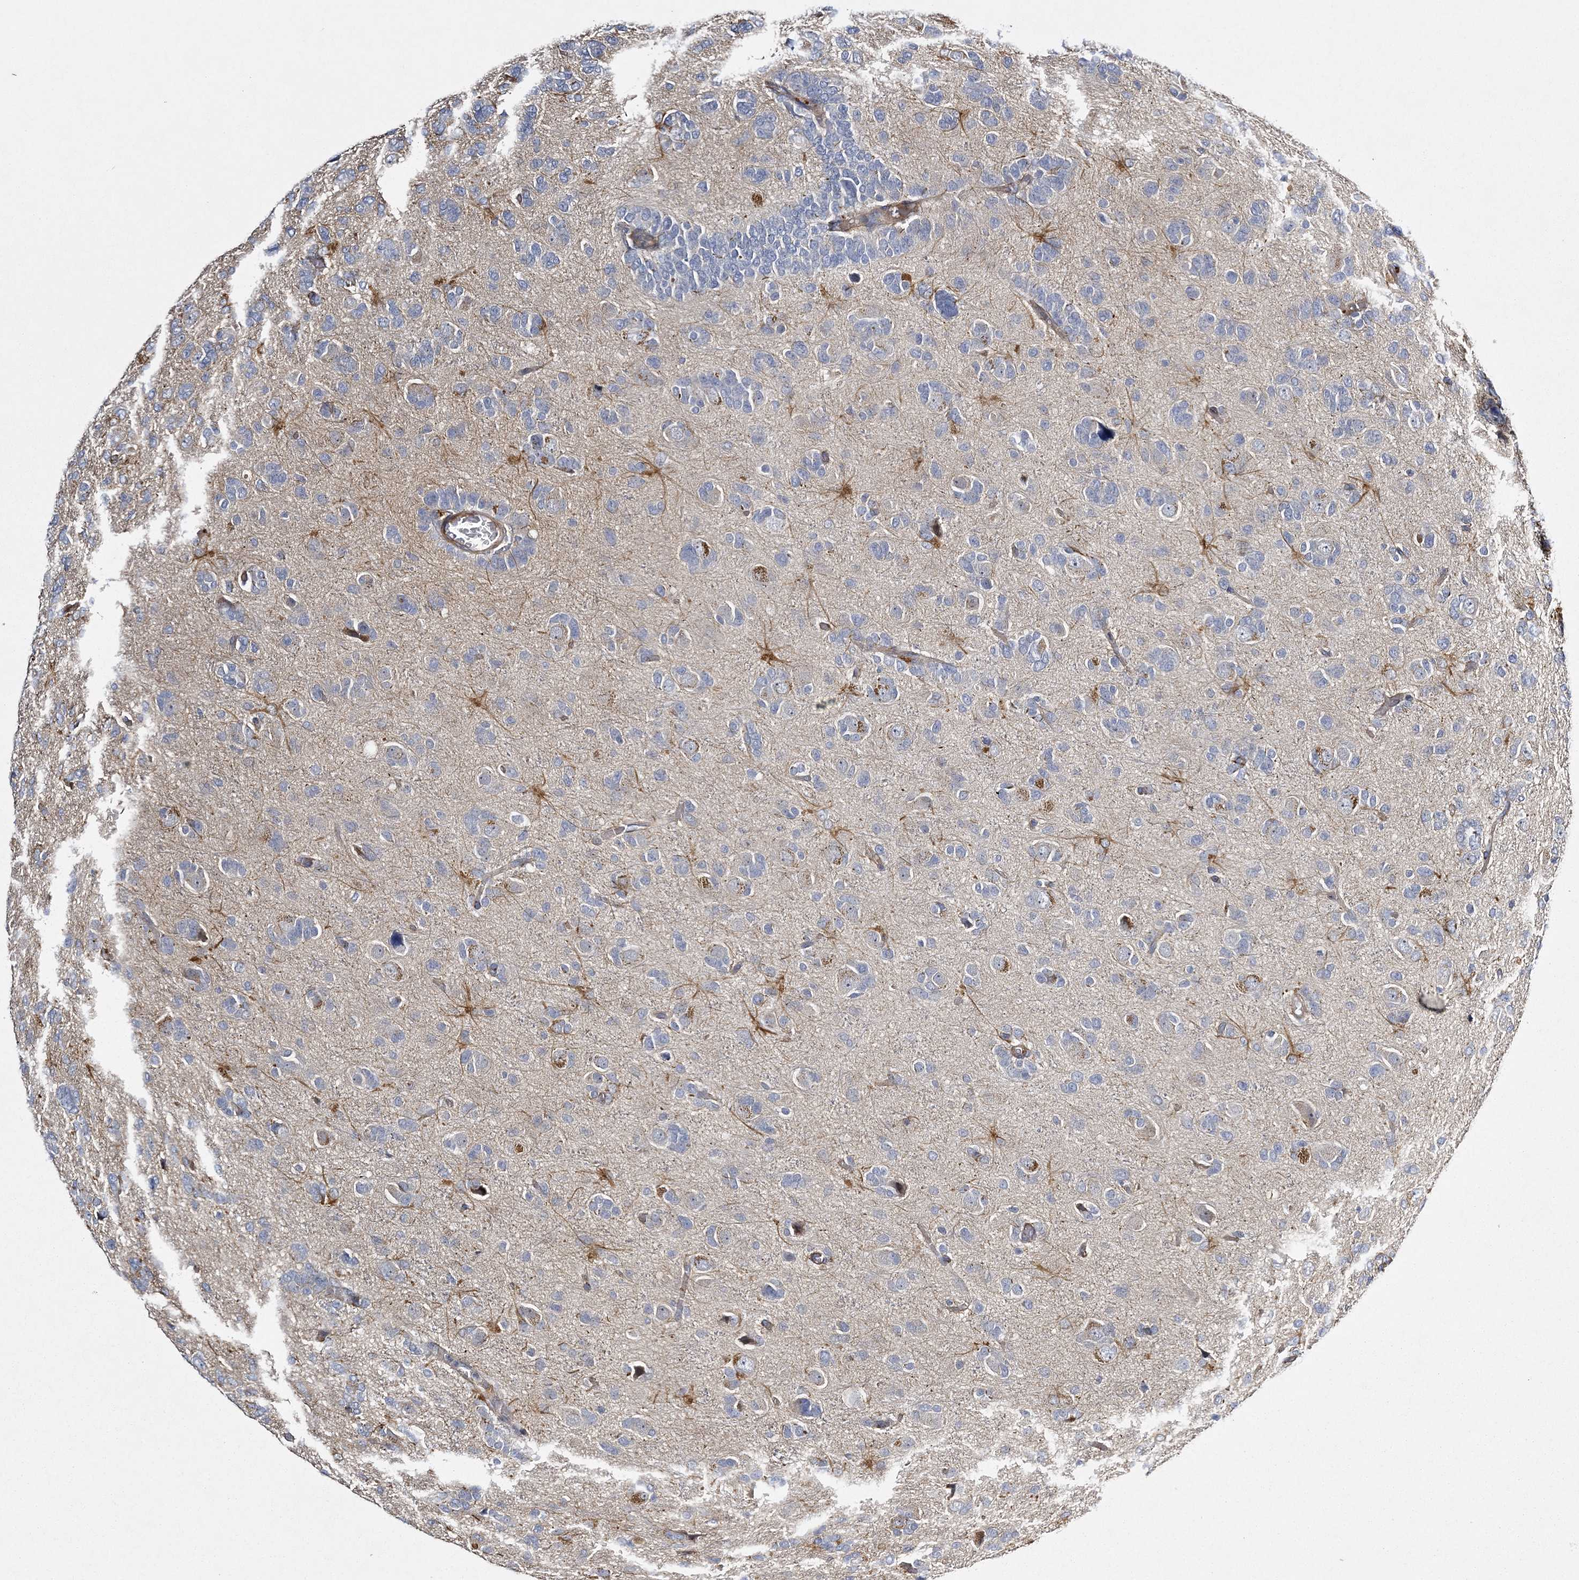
{"staining": {"intensity": "negative", "quantity": "none", "location": "none"}, "tissue": "glioma", "cell_type": "Tumor cells", "image_type": "cancer", "snomed": [{"axis": "morphology", "description": "Glioma, malignant, High grade"}, {"axis": "topography", "description": "Brain"}], "caption": "This is an IHC micrograph of human glioma. There is no positivity in tumor cells.", "gene": "CALN1", "patient": {"sex": "female", "age": 59}}